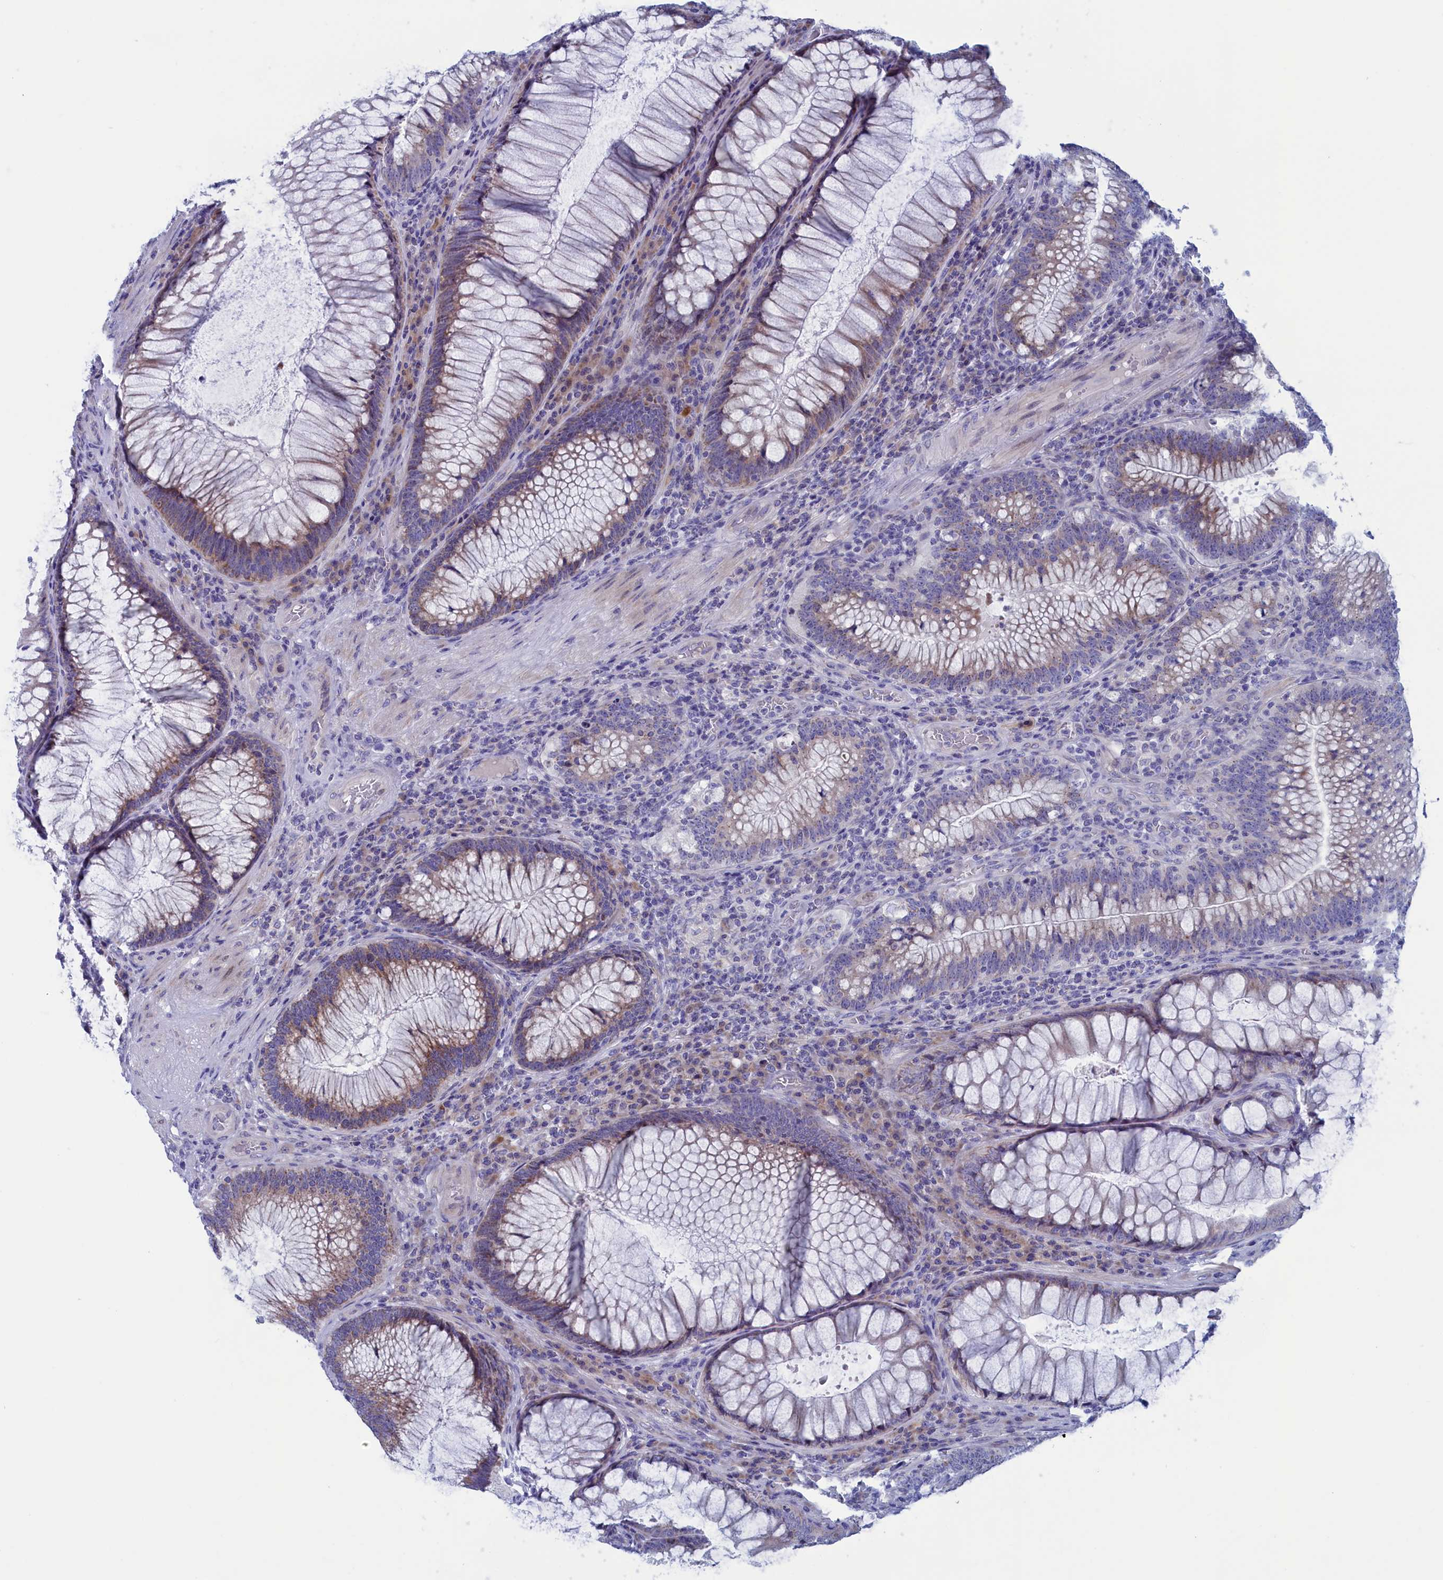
{"staining": {"intensity": "weak", "quantity": "25%-75%", "location": "cytoplasmic/membranous"}, "tissue": "colorectal cancer", "cell_type": "Tumor cells", "image_type": "cancer", "snomed": [{"axis": "morphology", "description": "Normal tissue, NOS"}, {"axis": "topography", "description": "Colon"}], "caption": "Colorectal cancer stained with immunohistochemistry (IHC) demonstrates weak cytoplasmic/membranous positivity in approximately 25%-75% of tumor cells. The staining is performed using DAB (3,3'-diaminobenzidine) brown chromogen to label protein expression. The nuclei are counter-stained blue using hematoxylin.", "gene": "NIBAN3", "patient": {"sex": "female", "age": 82}}